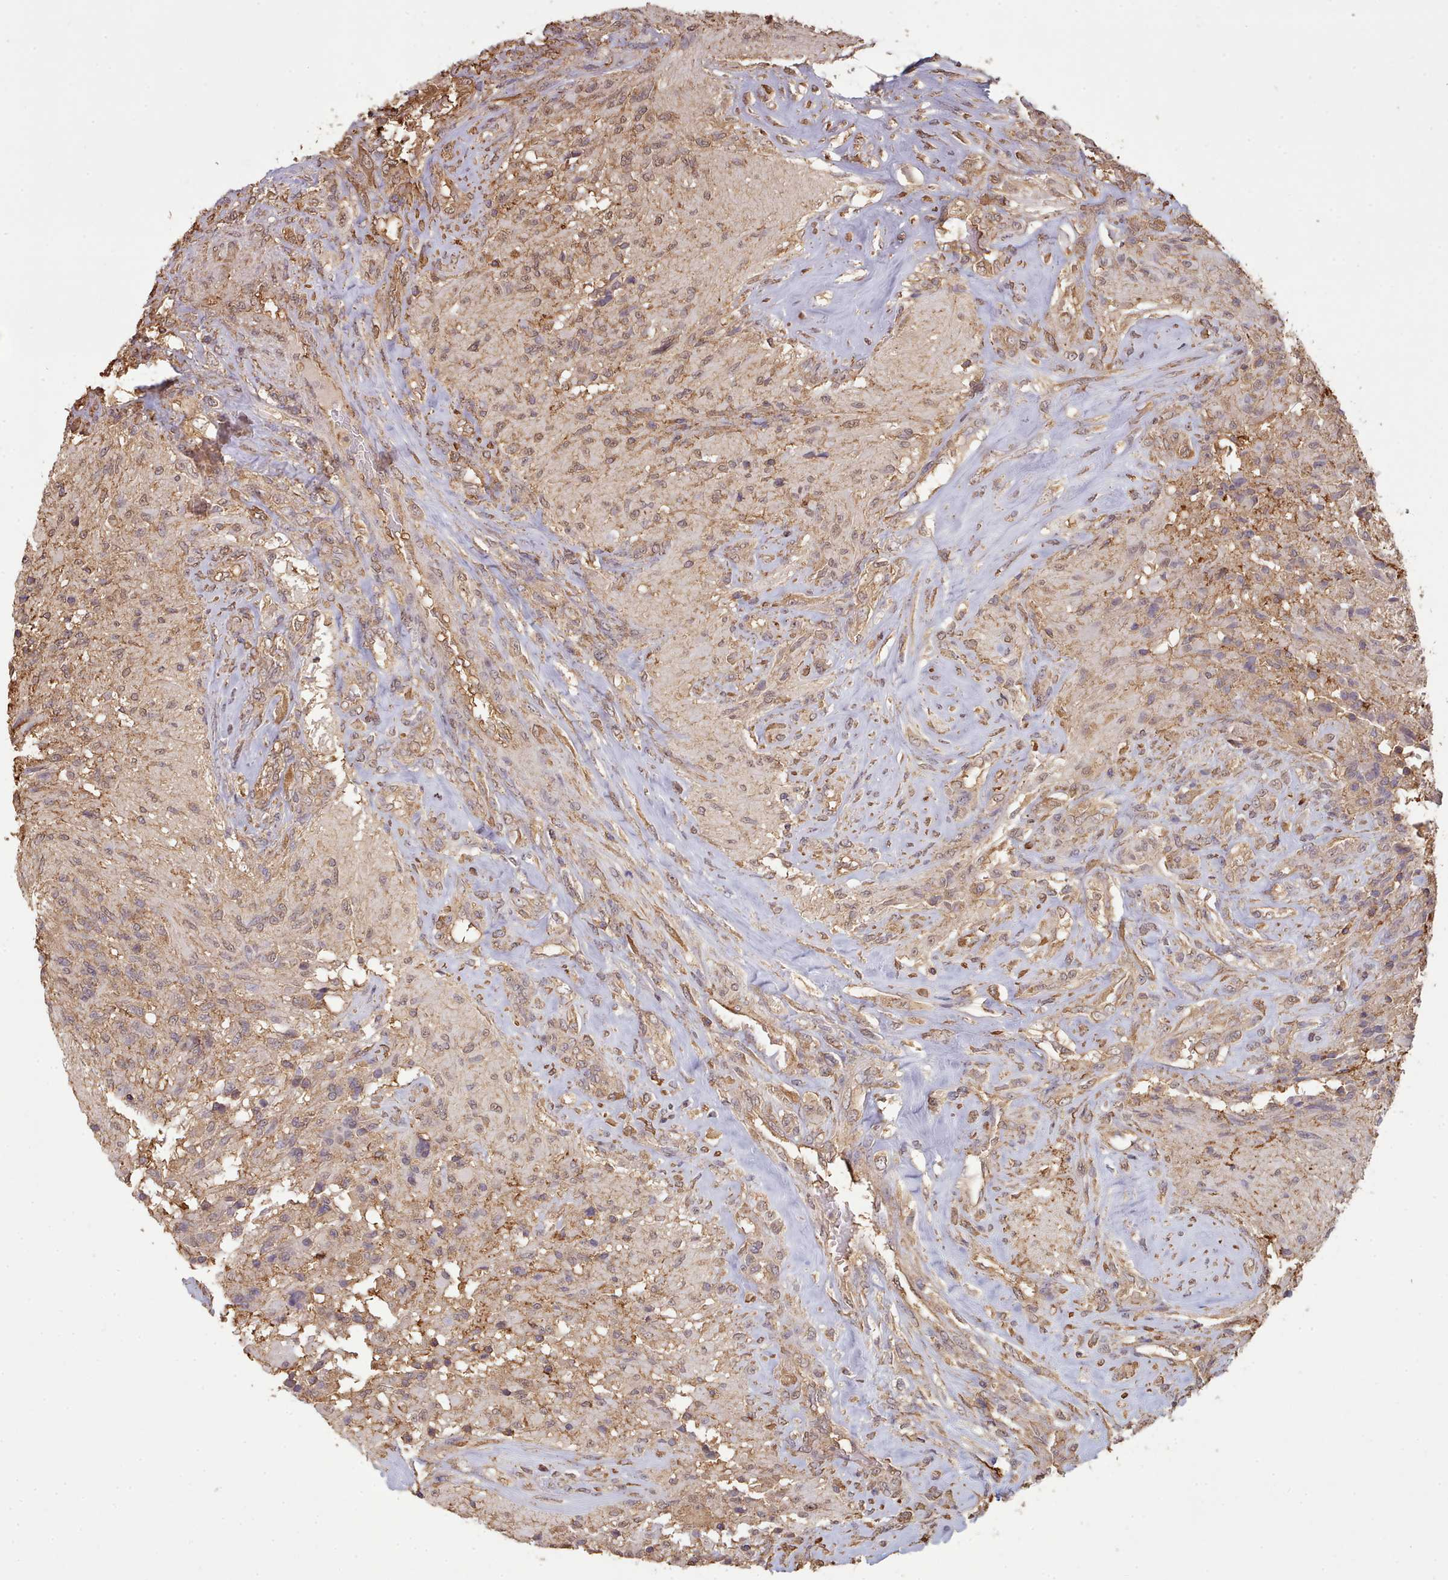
{"staining": {"intensity": "weak", "quantity": "<25%", "location": "cytoplasmic/membranous,nuclear"}, "tissue": "glioma", "cell_type": "Tumor cells", "image_type": "cancer", "snomed": [{"axis": "morphology", "description": "Glioma, malignant, High grade"}, {"axis": "topography", "description": "Brain"}], "caption": "Protein analysis of malignant high-grade glioma exhibits no significant staining in tumor cells.", "gene": "METRN", "patient": {"sex": "male", "age": 56}}